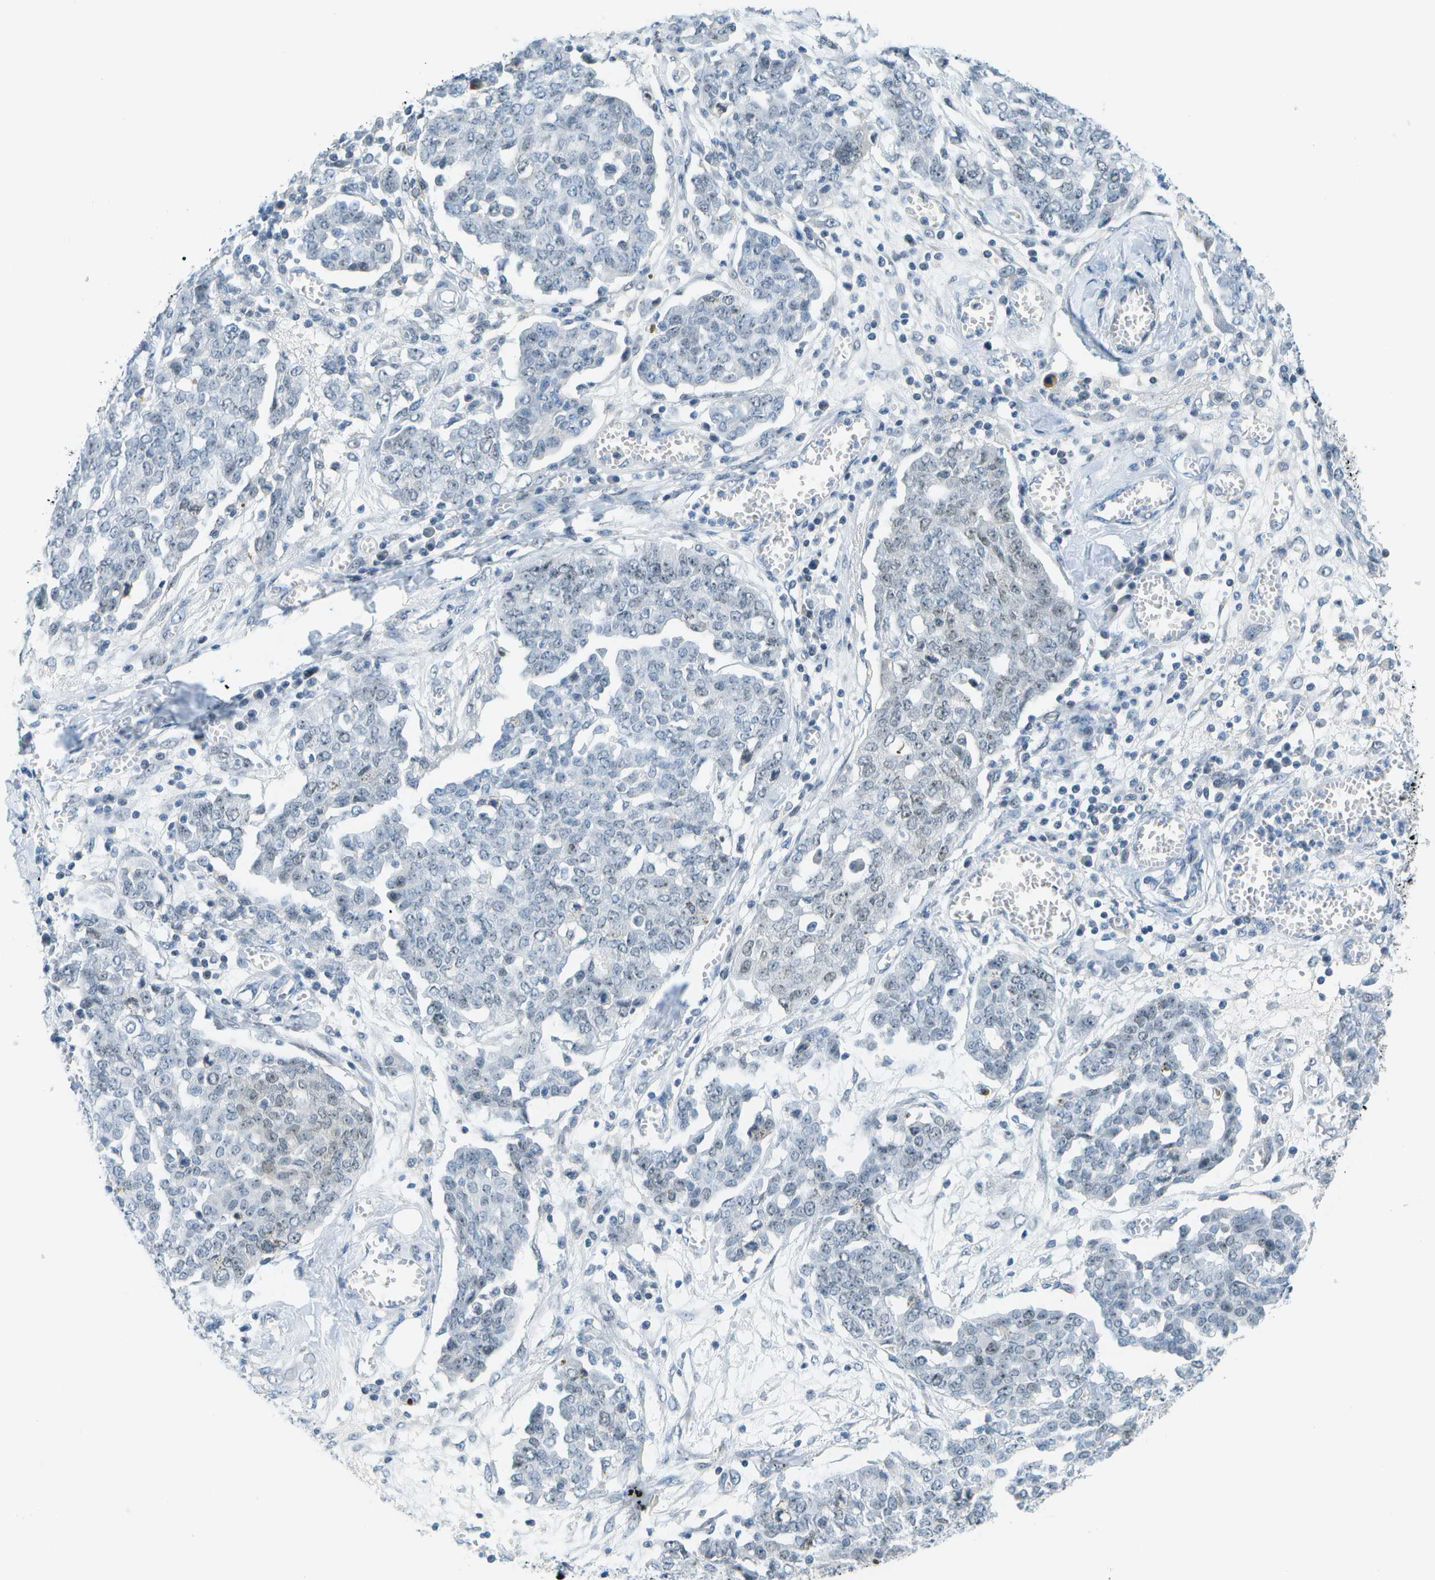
{"staining": {"intensity": "weak", "quantity": "<25%", "location": "nuclear"}, "tissue": "ovarian cancer", "cell_type": "Tumor cells", "image_type": "cancer", "snomed": [{"axis": "morphology", "description": "Cystadenocarcinoma, serous, NOS"}, {"axis": "topography", "description": "Soft tissue"}, {"axis": "topography", "description": "Ovary"}], "caption": "Ovarian cancer (serous cystadenocarcinoma) stained for a protein using immunohistochemistry (IHC) displays no positivity tumor cells.", "gene": "PITHD1", "patient": {"sex": "female", "age": 57}}